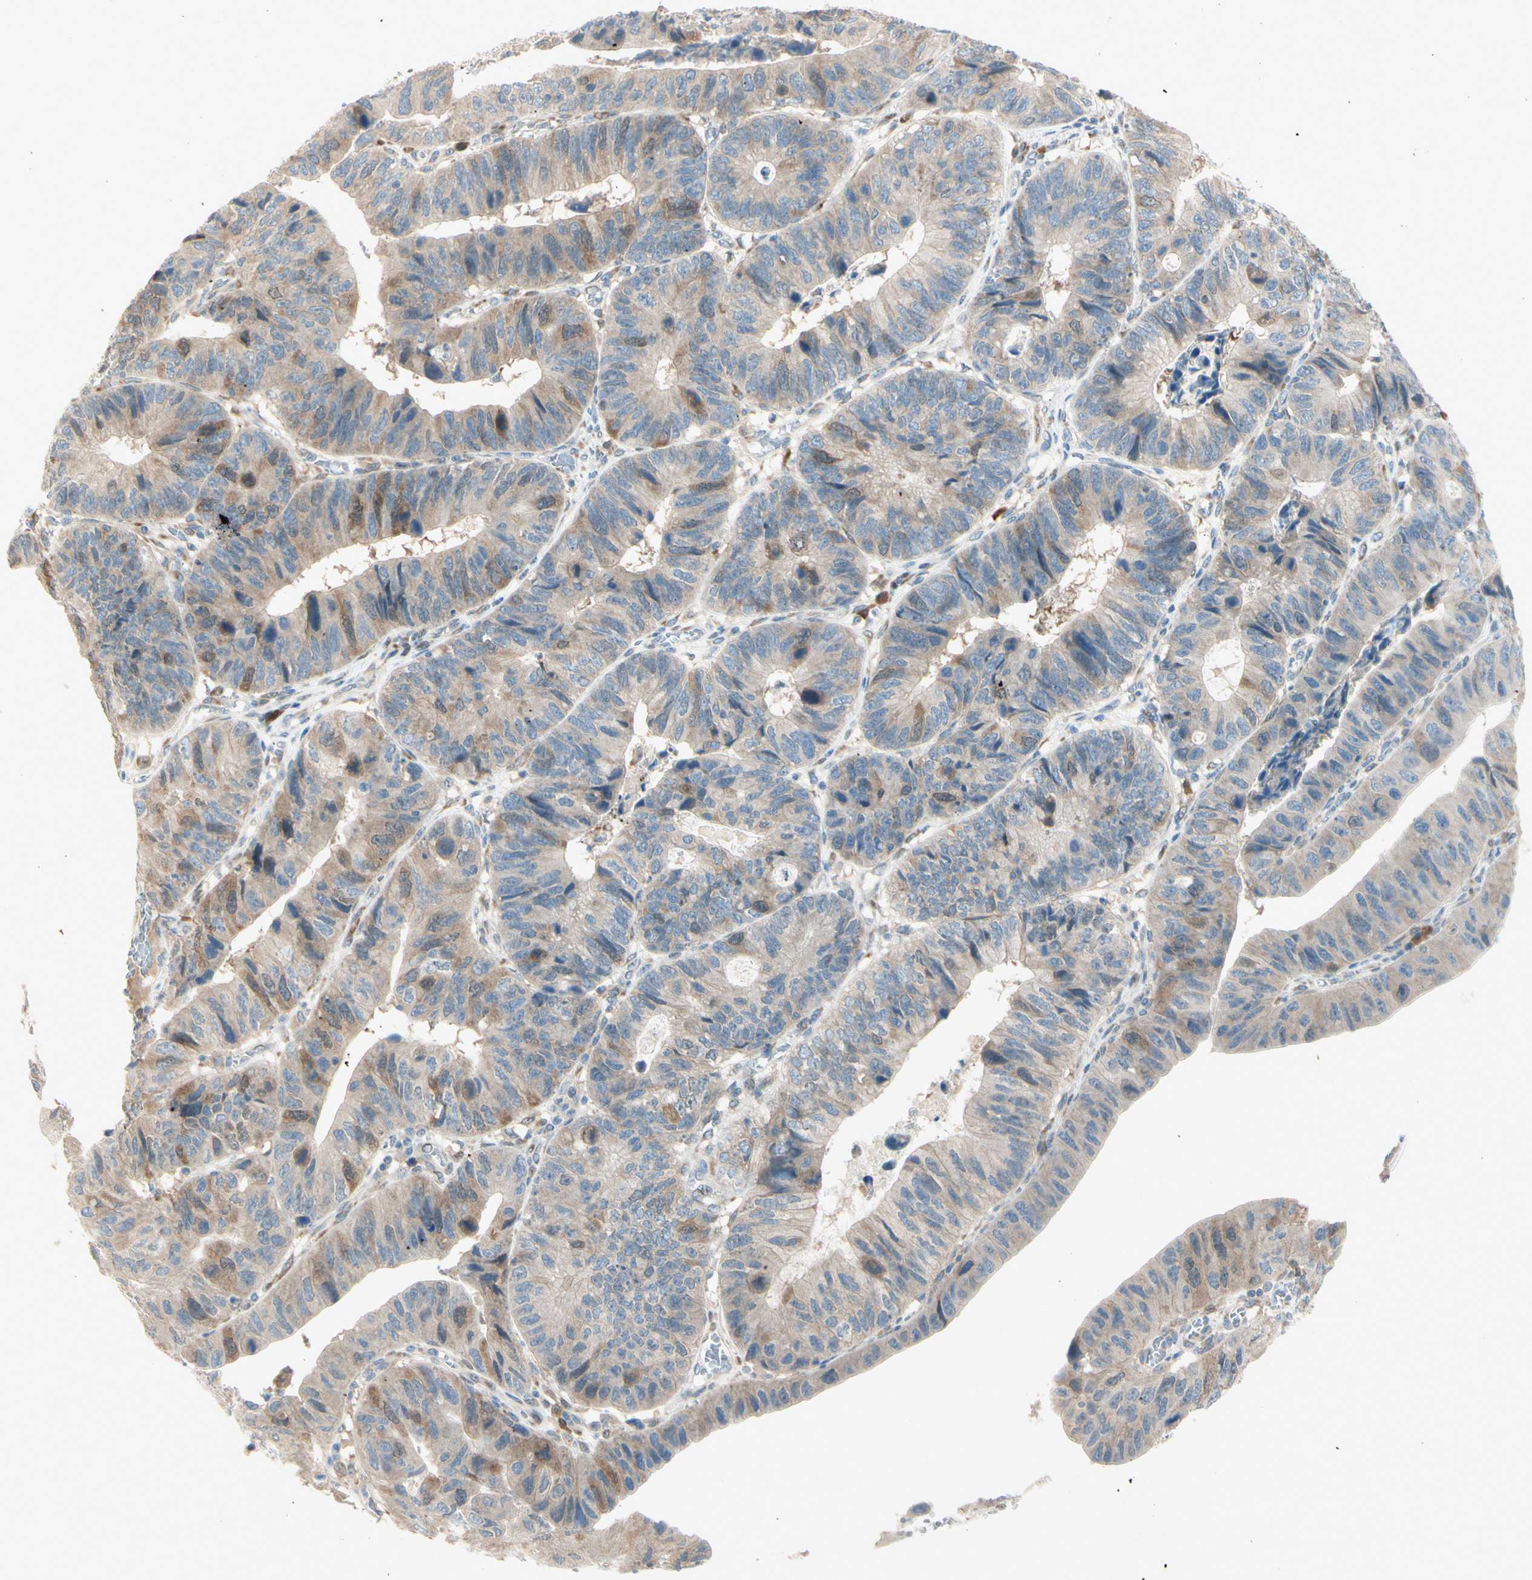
{"staining": {"intensity": "weak", "quantity": "25%-75%", "location": "cytoplasmic/membranous"}, "tissue": "stomach cancer", "cell_type": "Tumor cells", "image_type": "cancer", "snomed": [{"axis": "morphology", "description": "Adenocarcinoma, NOS"}, {"axis": "topography", "description": "Stomach"}], "caption": "Adenocarcinoma (stomach) stained for a protein demonstrates weak cytoplasmic/membranous positivity in tumor cells. Nuclei are stained in blue.", "gene": "PTTG1", "patient": {"sex": "male", "age": 59}}